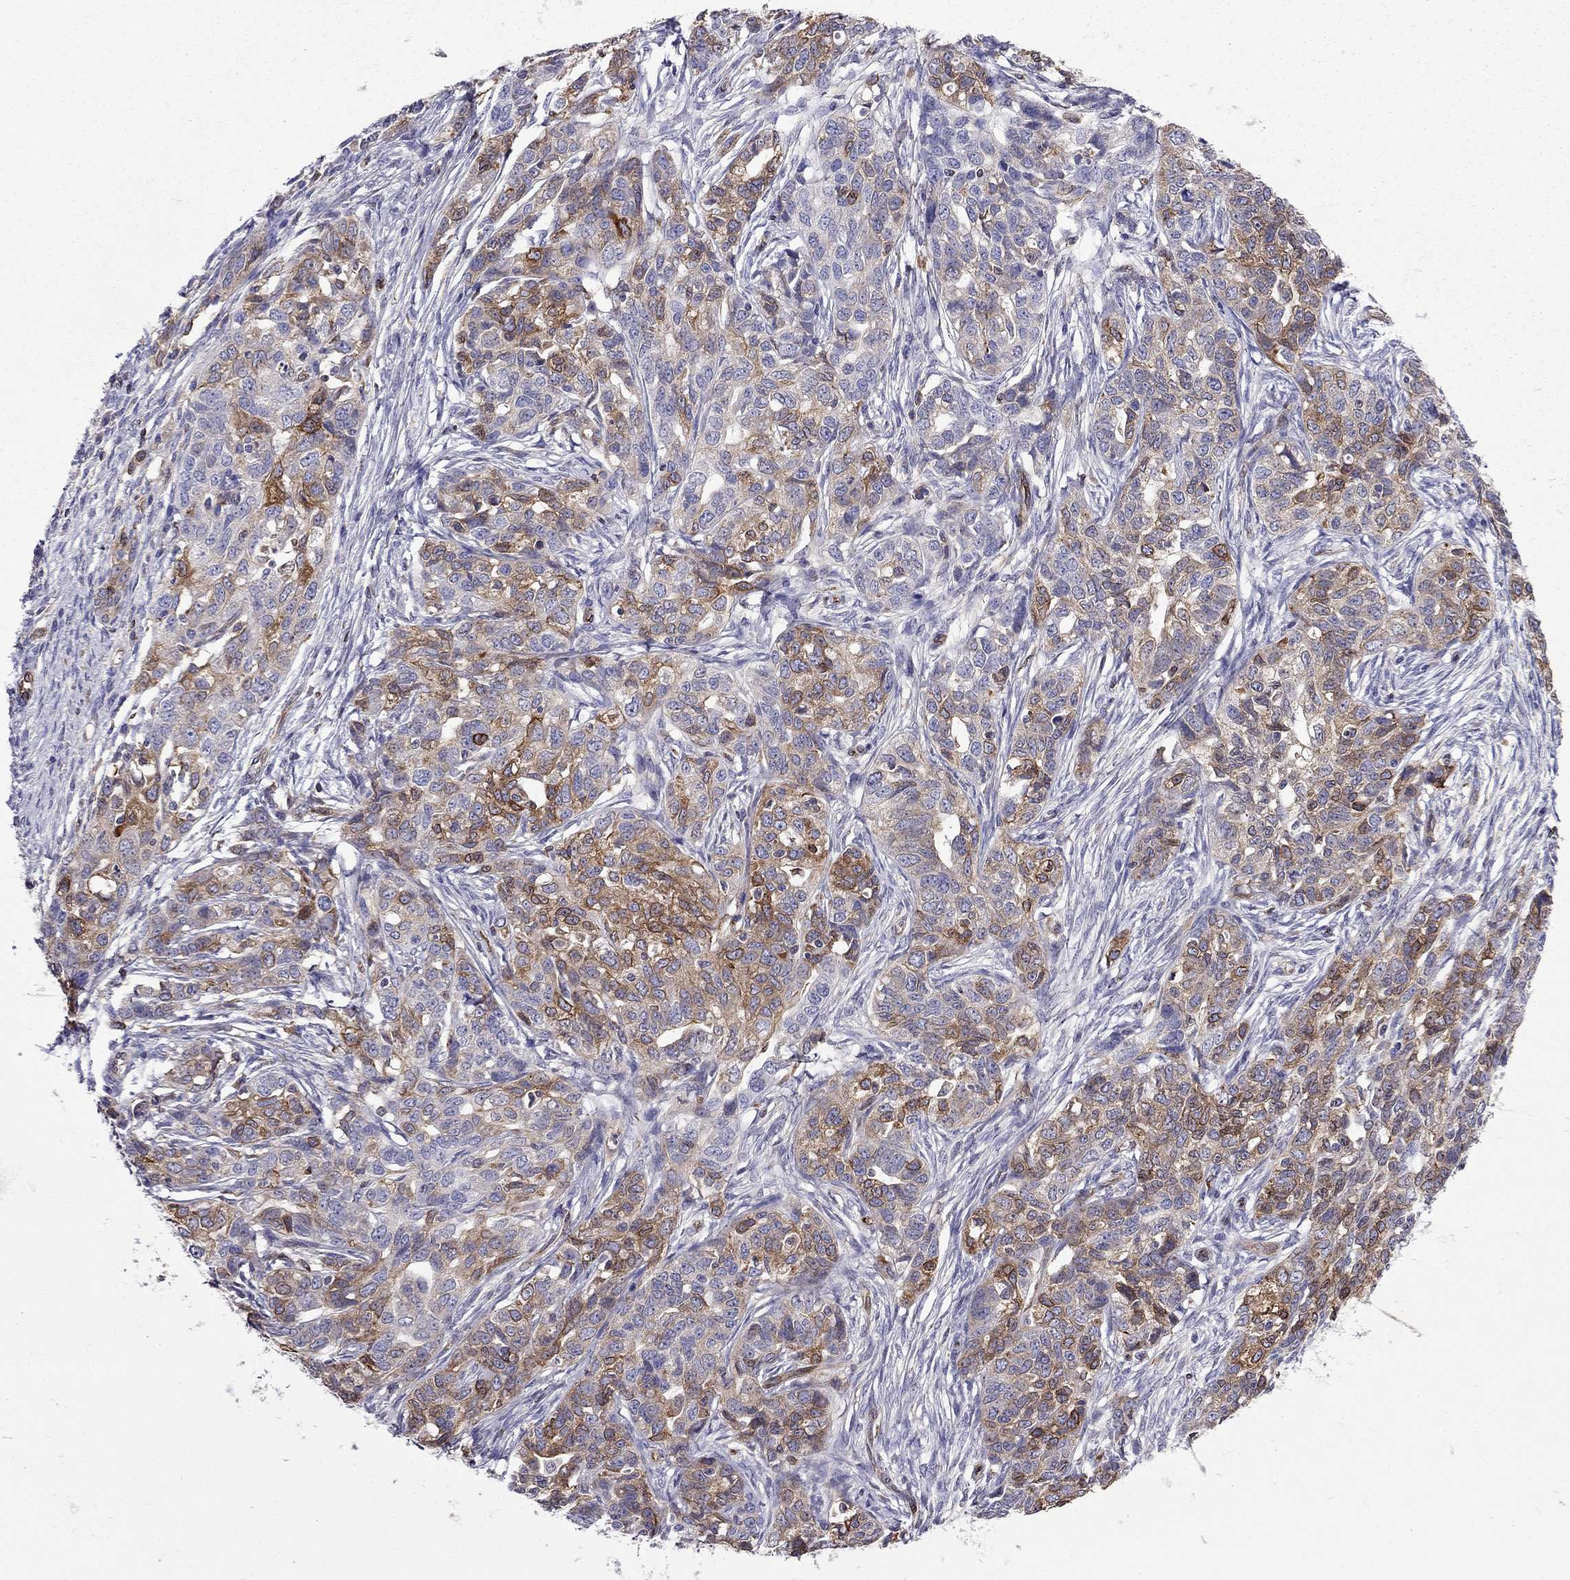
{"staining": {"intensity": "moderate", "quantity": "<25%", "location": "cytoplasmic/membranous"}, "tissue": "ovarian cancer", "cell_type": "Tumor cells", "image_type": "cancer", "snomed": [{"axis": "morphology", "description": "Cystadenocarcinoma, serous, NOS"}, {"axis": "topography", "description": "Ovary"}], "caption": "Human ovarian serous cystadenocarcinoma stained with a brown dye demonstrates moderate cytoplasmic/membranous positive staining in about <25% of tumor cells.", "gene": "GNAL", "patient": {"sex": "female", "age": 71}}